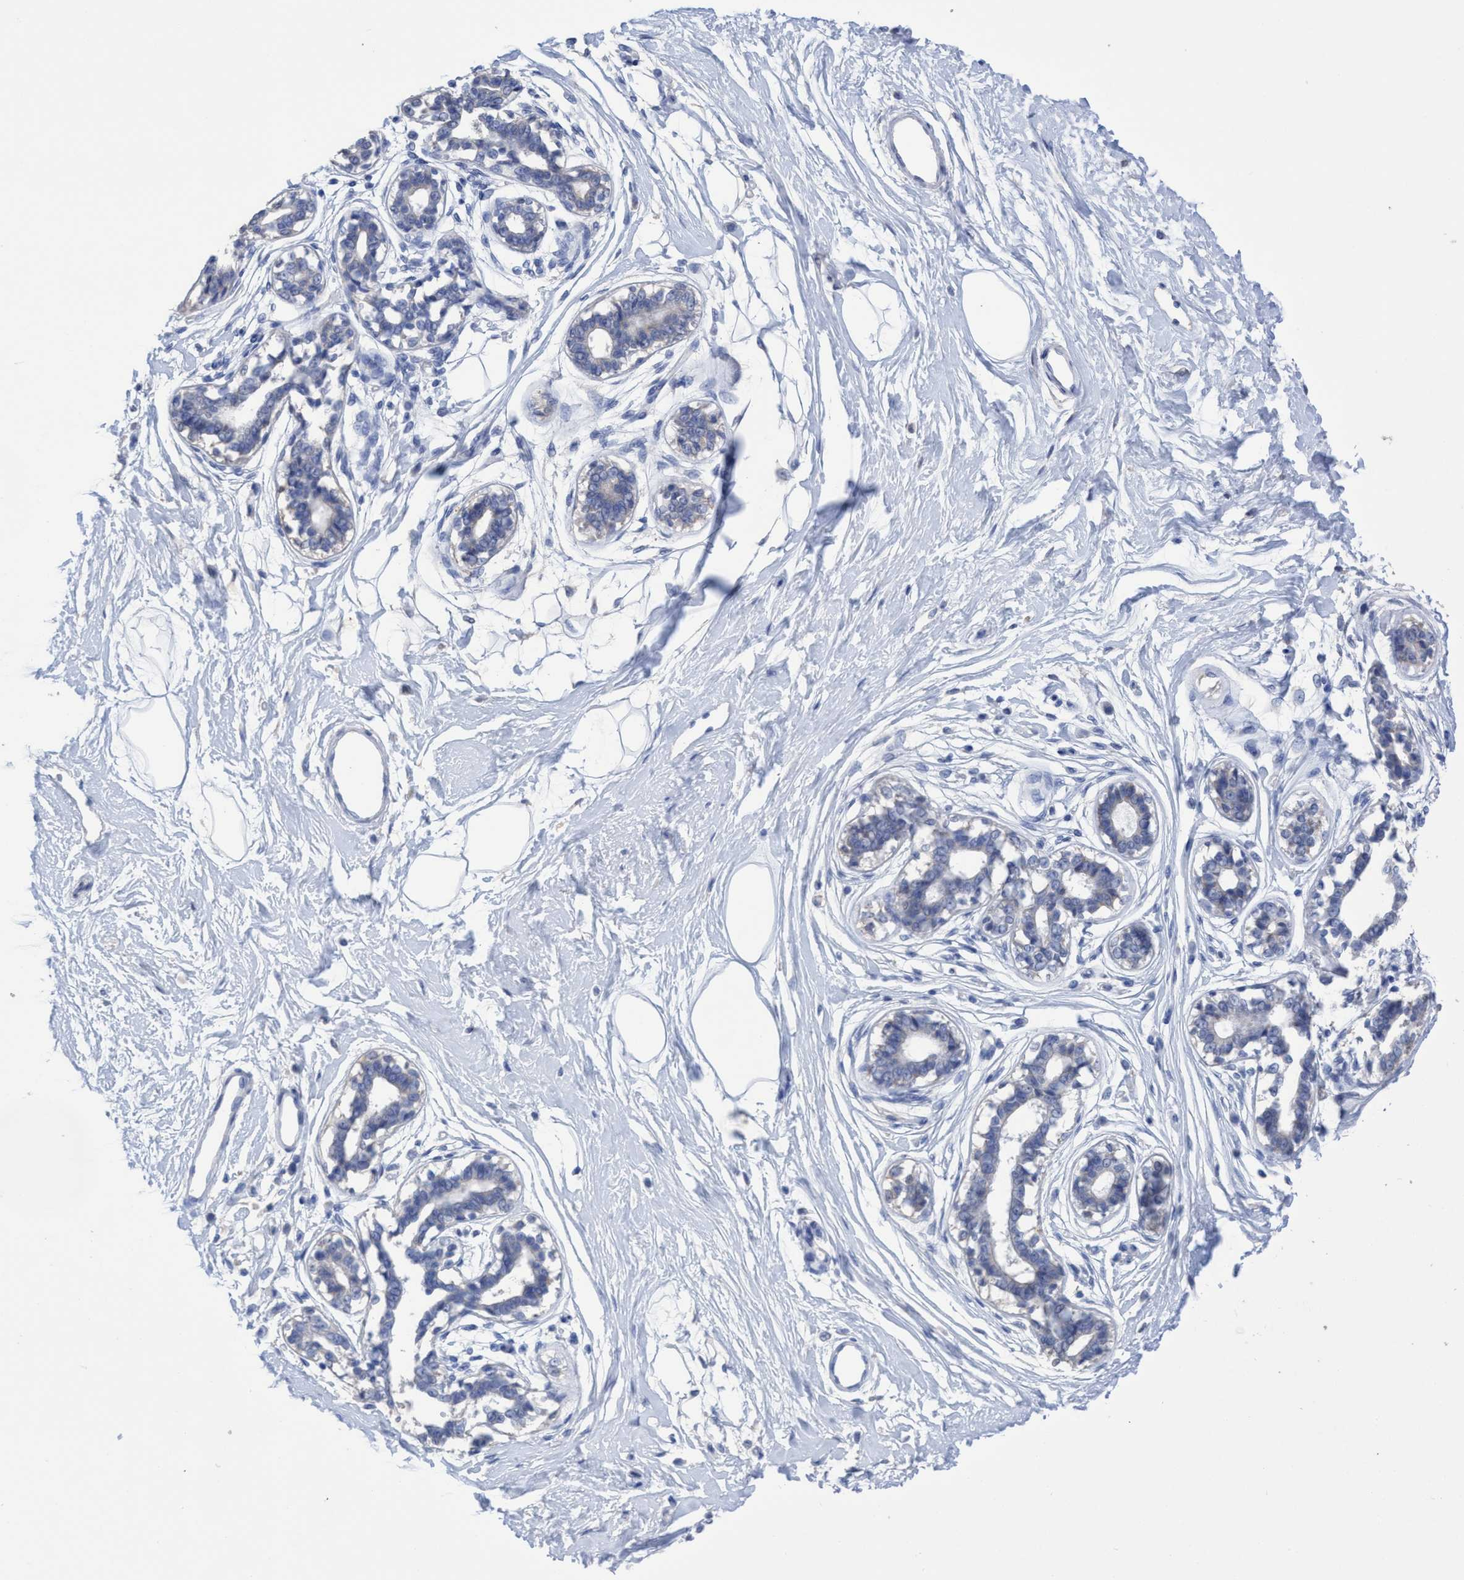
{"staining": {"intensity": "negative", "quantity": "none", "location": "none"}, "tissue": "breast", "cell_type": "Adipocytes", "image_type": "normal", "snomed": [{"axis": "morphology", "description": "Normal tissue, NOS"}, {"axis": "topography", "description": "Breast"}], "caption": "Immunohistochemistry (IHC) micrograph of benign breast: human breast stained with DAB (3,3'-diaminobenzidine) reveals no significant protein staining in adipocytes.", "gene": "RSAD1", "patient": {"sex": "female", "age": 45}}